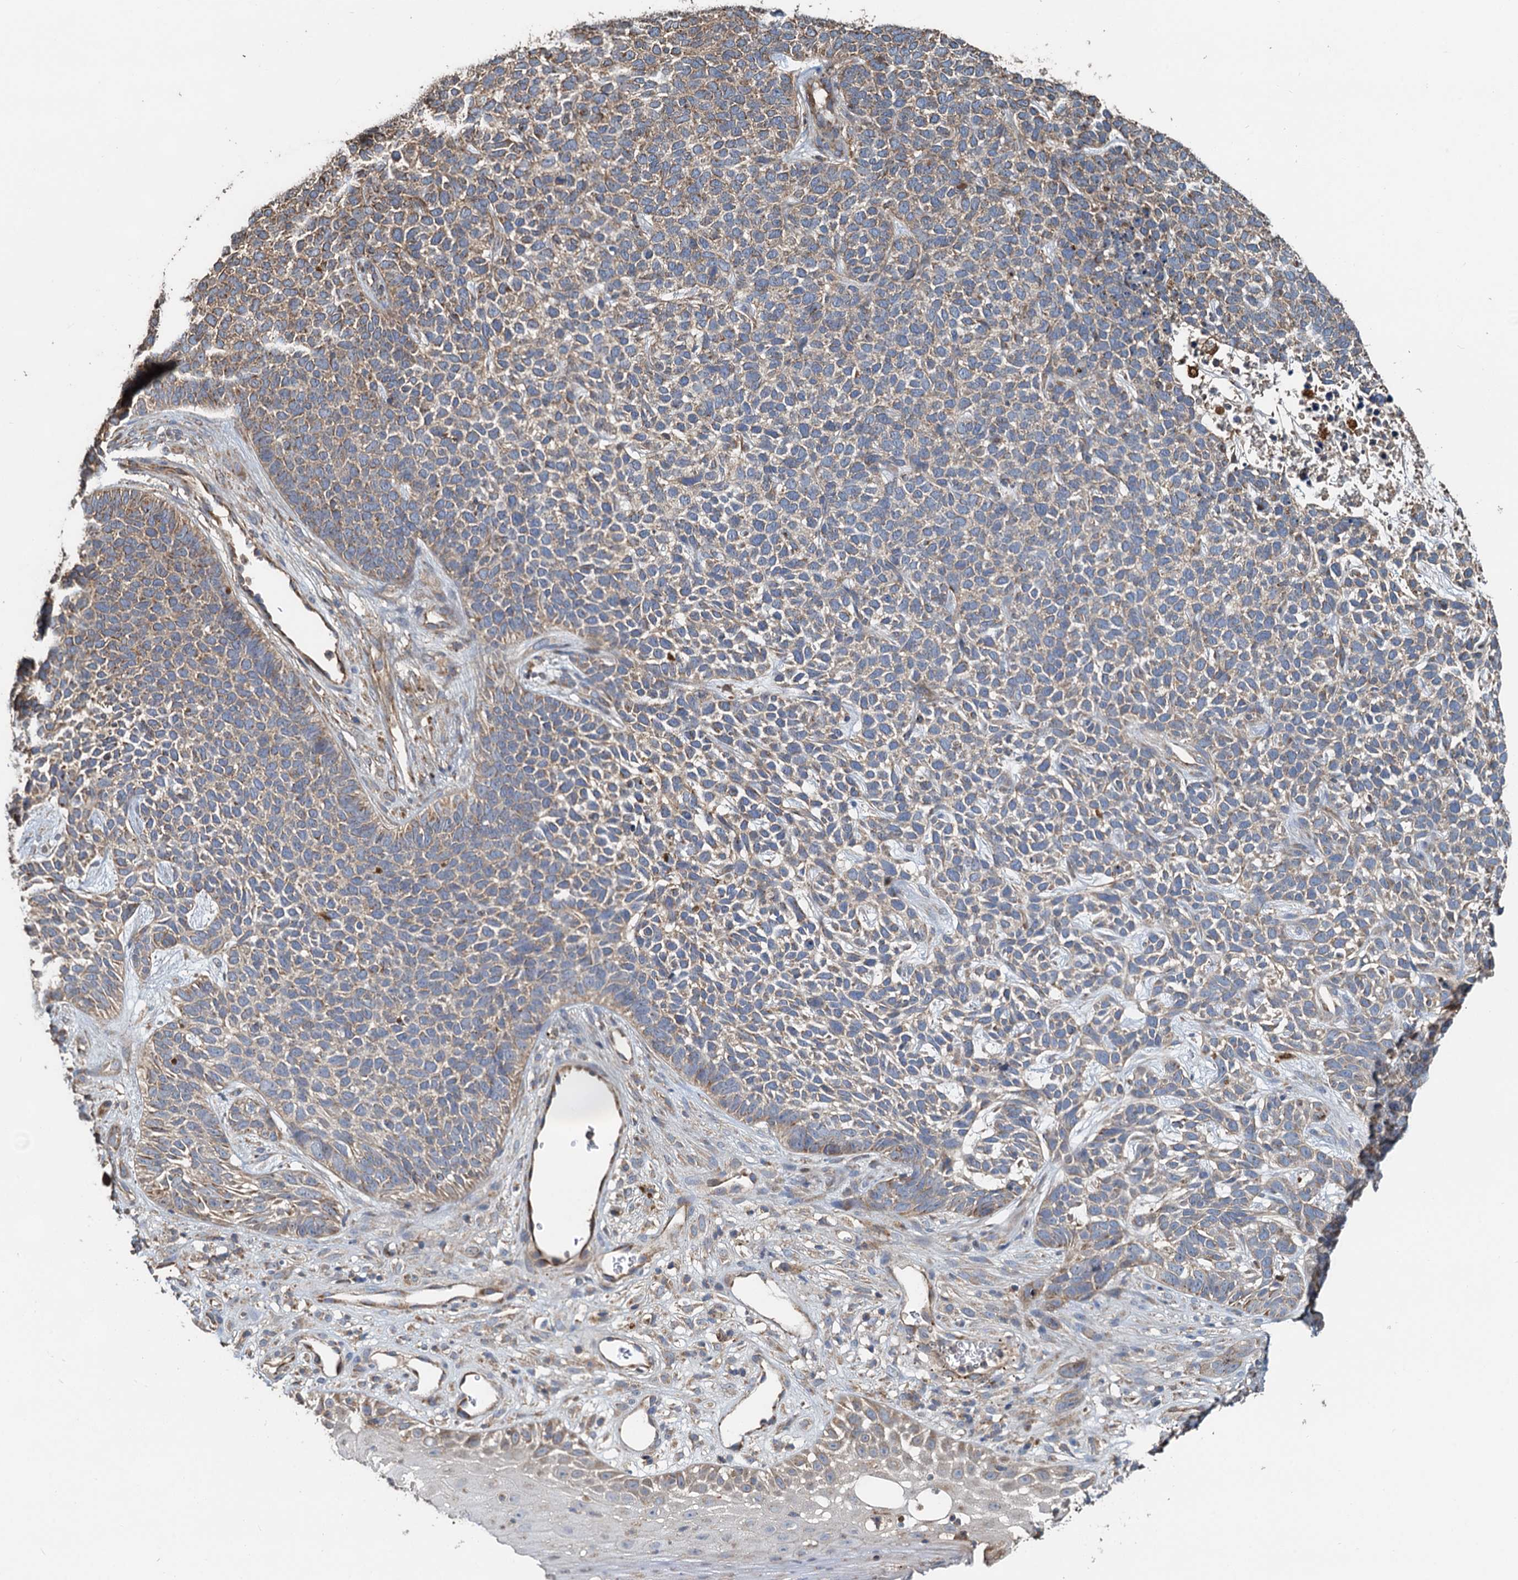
{"staining": {"intensity": "weak", "quantity": "<25%", "location": "cytoplasmic/membranous"}, "tissue": "skin cancer", "cell_type": "Tumor cells", "image_type": "cancer", "snomed": [{"axis": "morphology", "description": "Basal cell carcinoma"}, {"axis": "topography", "description": "Skin"}], "caption": "Immunohistochemistry histopathology image of neoplastic tissue: basal cell carcinoma (skin) stained with DAB (3,3'-diaminobenzidine) reveals no significant protein staining in tumor cells. (DAB immunohistochemistry, high magnification).", "gene": "SDS", "patient": {"sex": "female", "age": 84}}